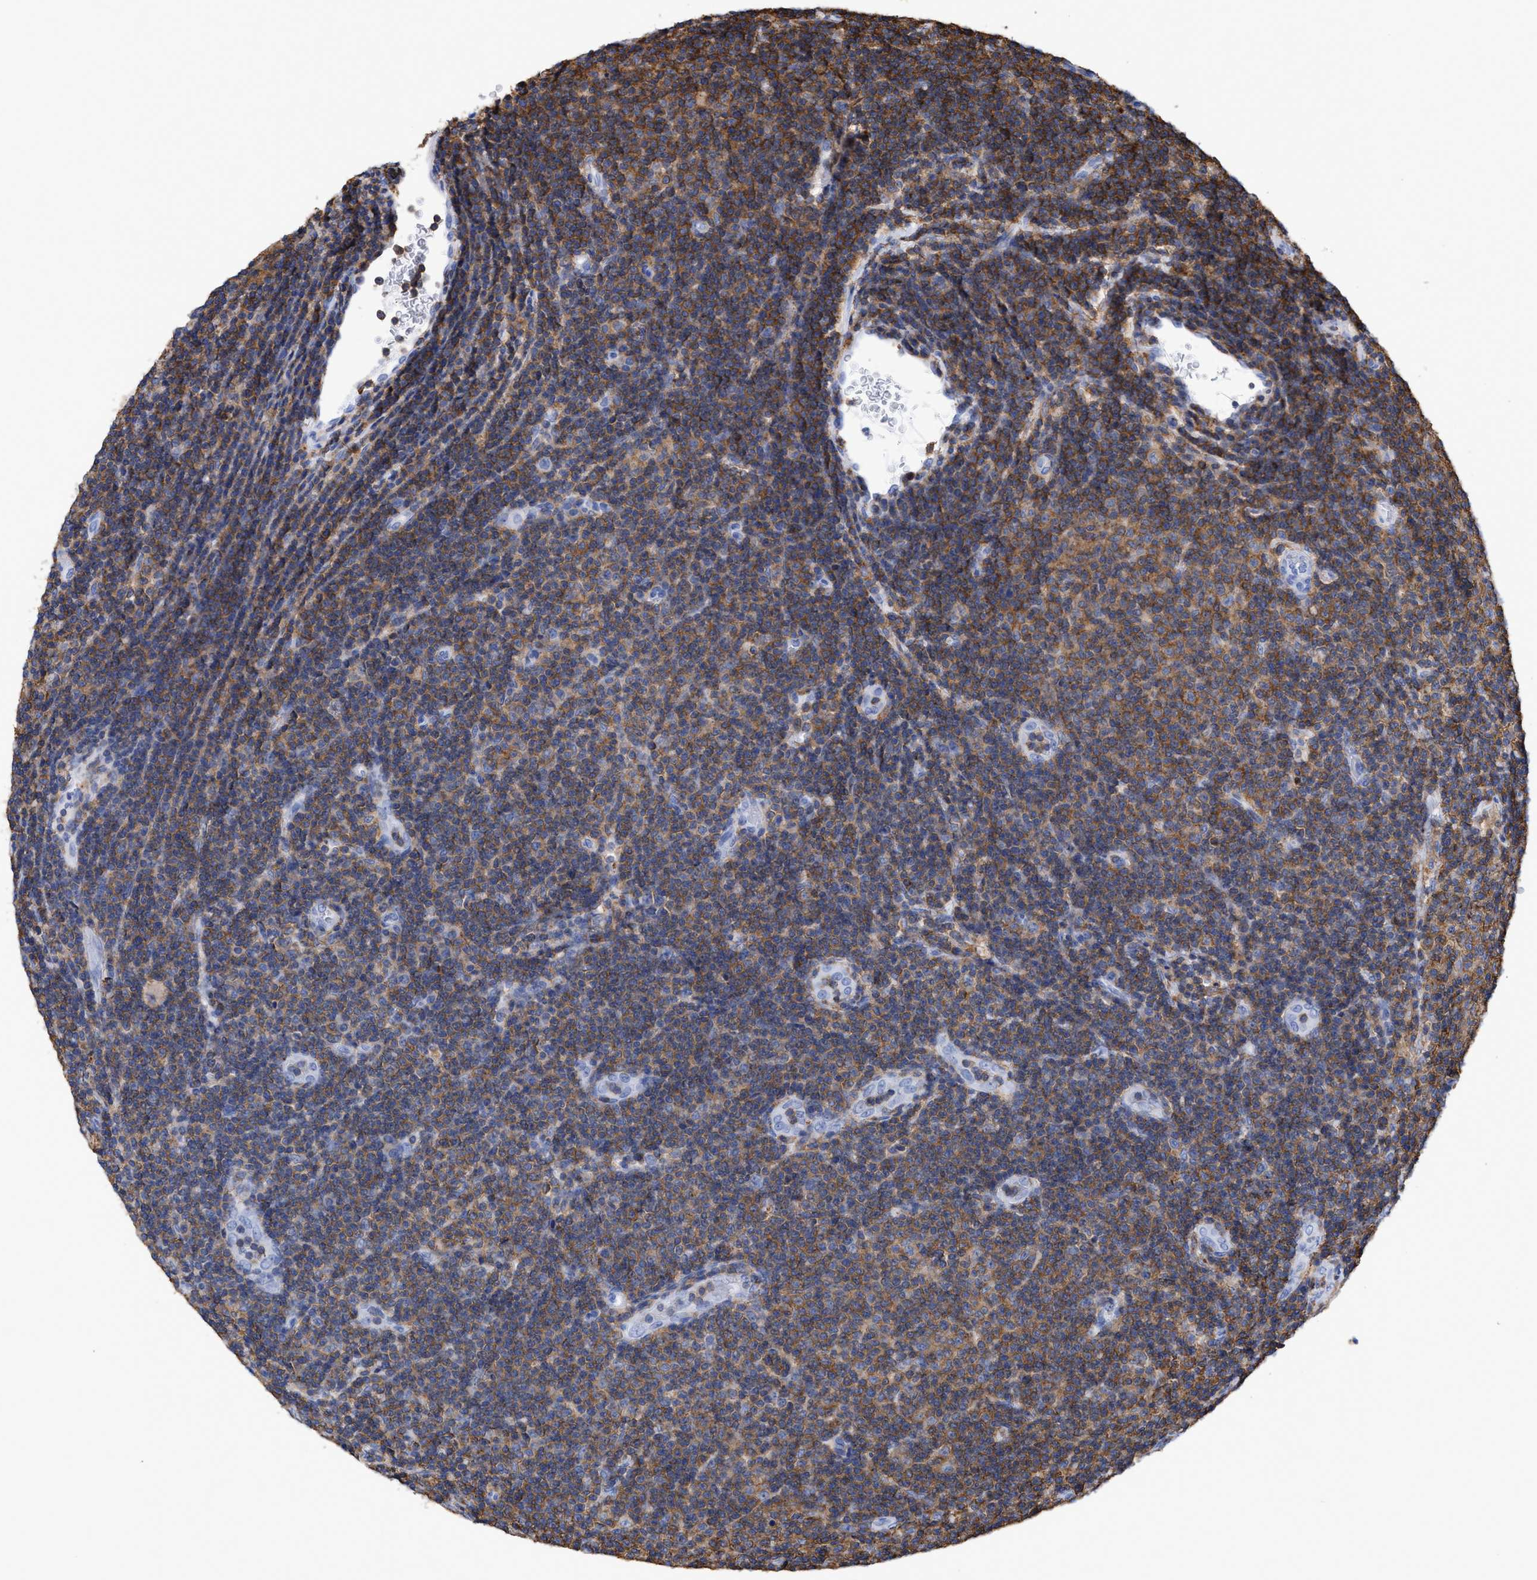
{"staining": {"intensity": "moderate", "quantity": ">75%", "location": "cytoplasmic/membranous"}, "tissue": "lymphoma", "cell_type": "Tumor cells", "image_type": "cancer", "snomed": [{"axis": "morphology", "description": "Malignant lymphoma, non-Hodgkin's type, Low grade"}, {"axis": "topography", "description": "Lymph node"}], "caption": "IHC image of neoplastic tissue: lymphoma stained using immunohistochemistry demonstrates medium levels of moderate protein expression localized specifically in the cytoplasmic/membranous of tumor cells, appearing as a cytoplasmic/membranous brown color.", "gene": "HCLS1", "patient": {"sex": "male", "age": 83}}